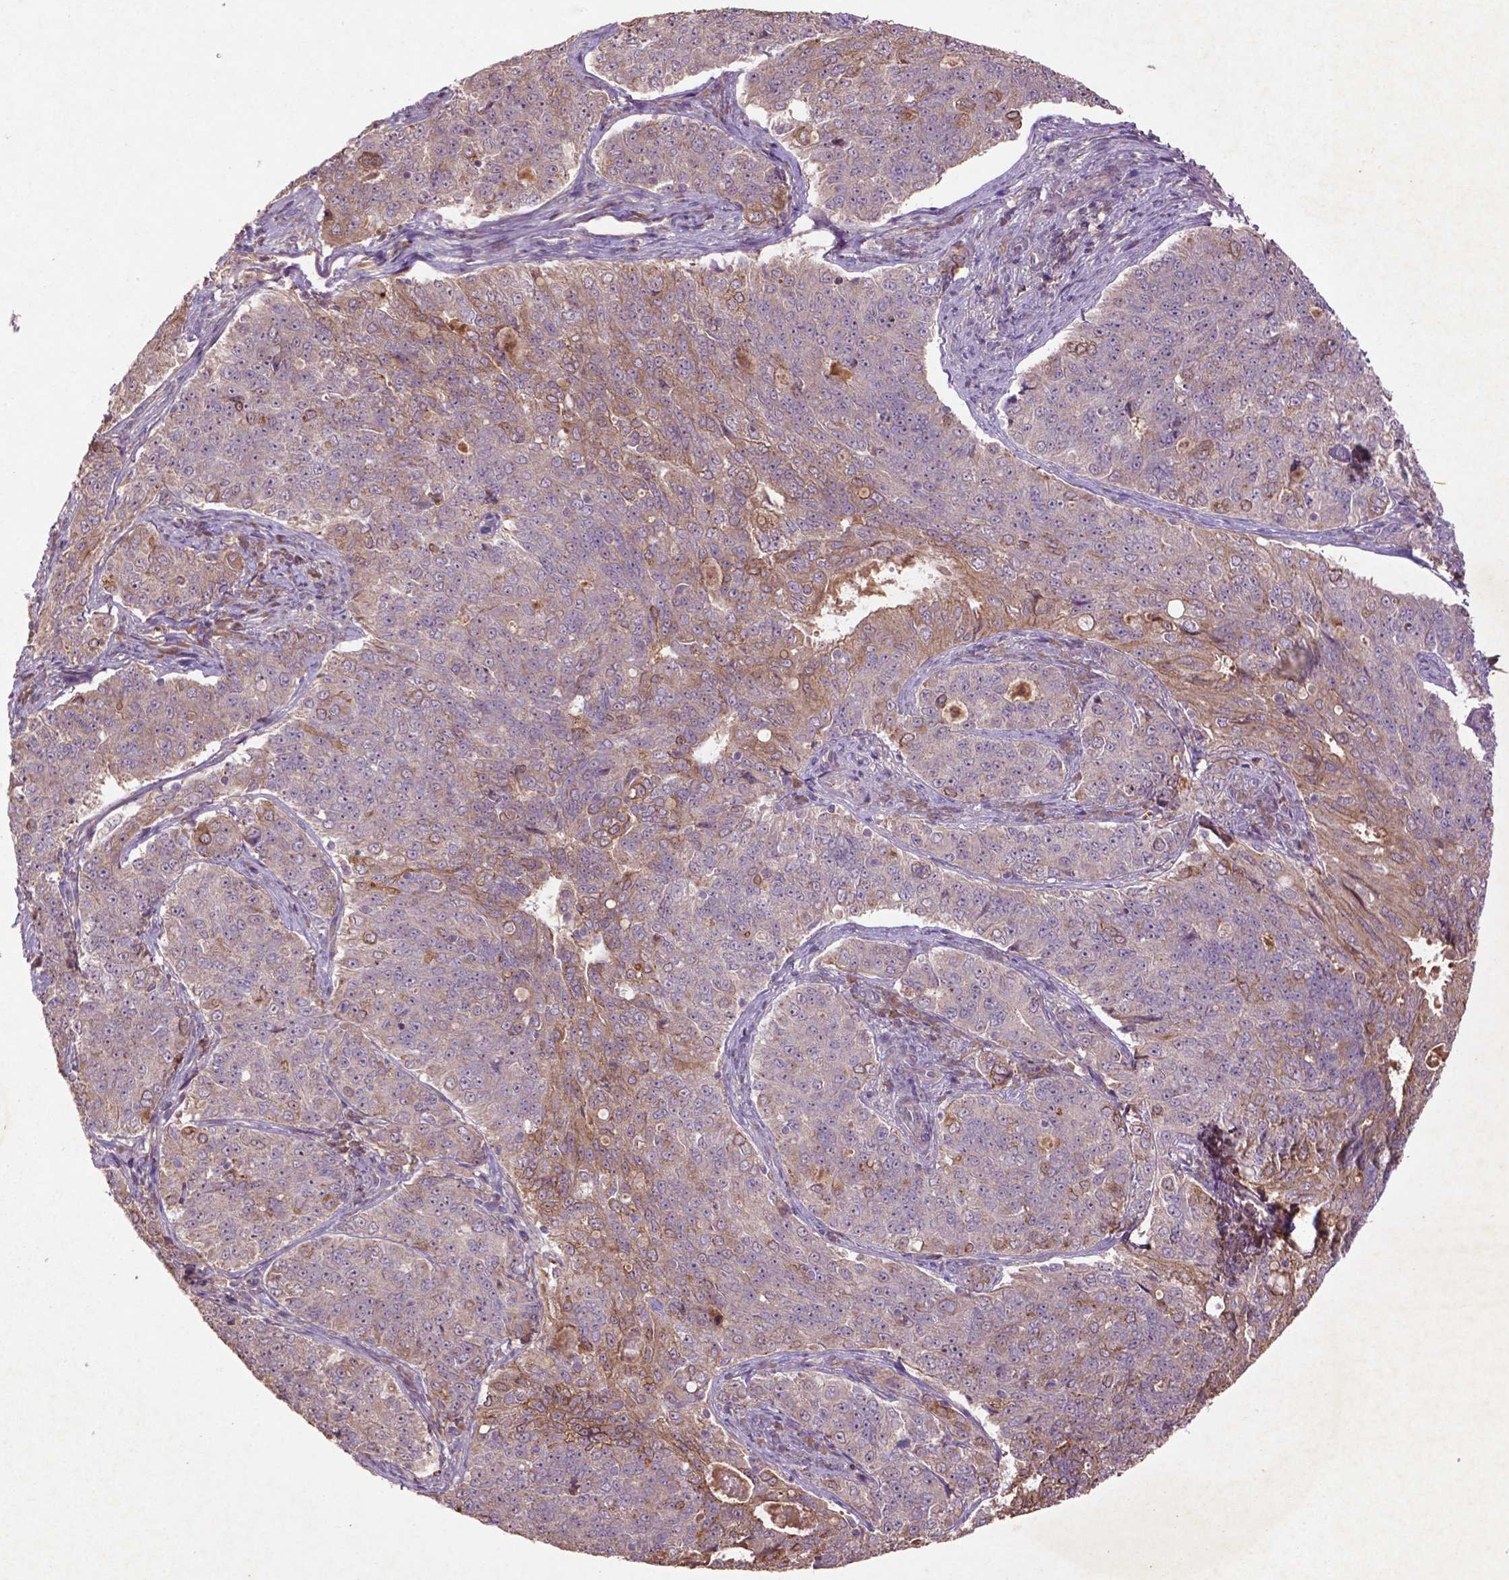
{"staining": {"intensity": "moderate", "quantity": "25%-75%", "location": "cytoplasmic/membranous"}, "tissue": "endometrial cancer", "cell_type": "Tumor cells", "image_type": "cancer", "snomed": [{"axis": "morphology", "description": "Adenocarcinoma, NOS"}, {"axis": "topography", "description": "Endometrium"}], "caption": "Endometrial cancer stained with a protein marker demonstrates moderate staining in tumor cells.", "gene": "COQ2", "patient": {"sex": "female", "age": 43}}